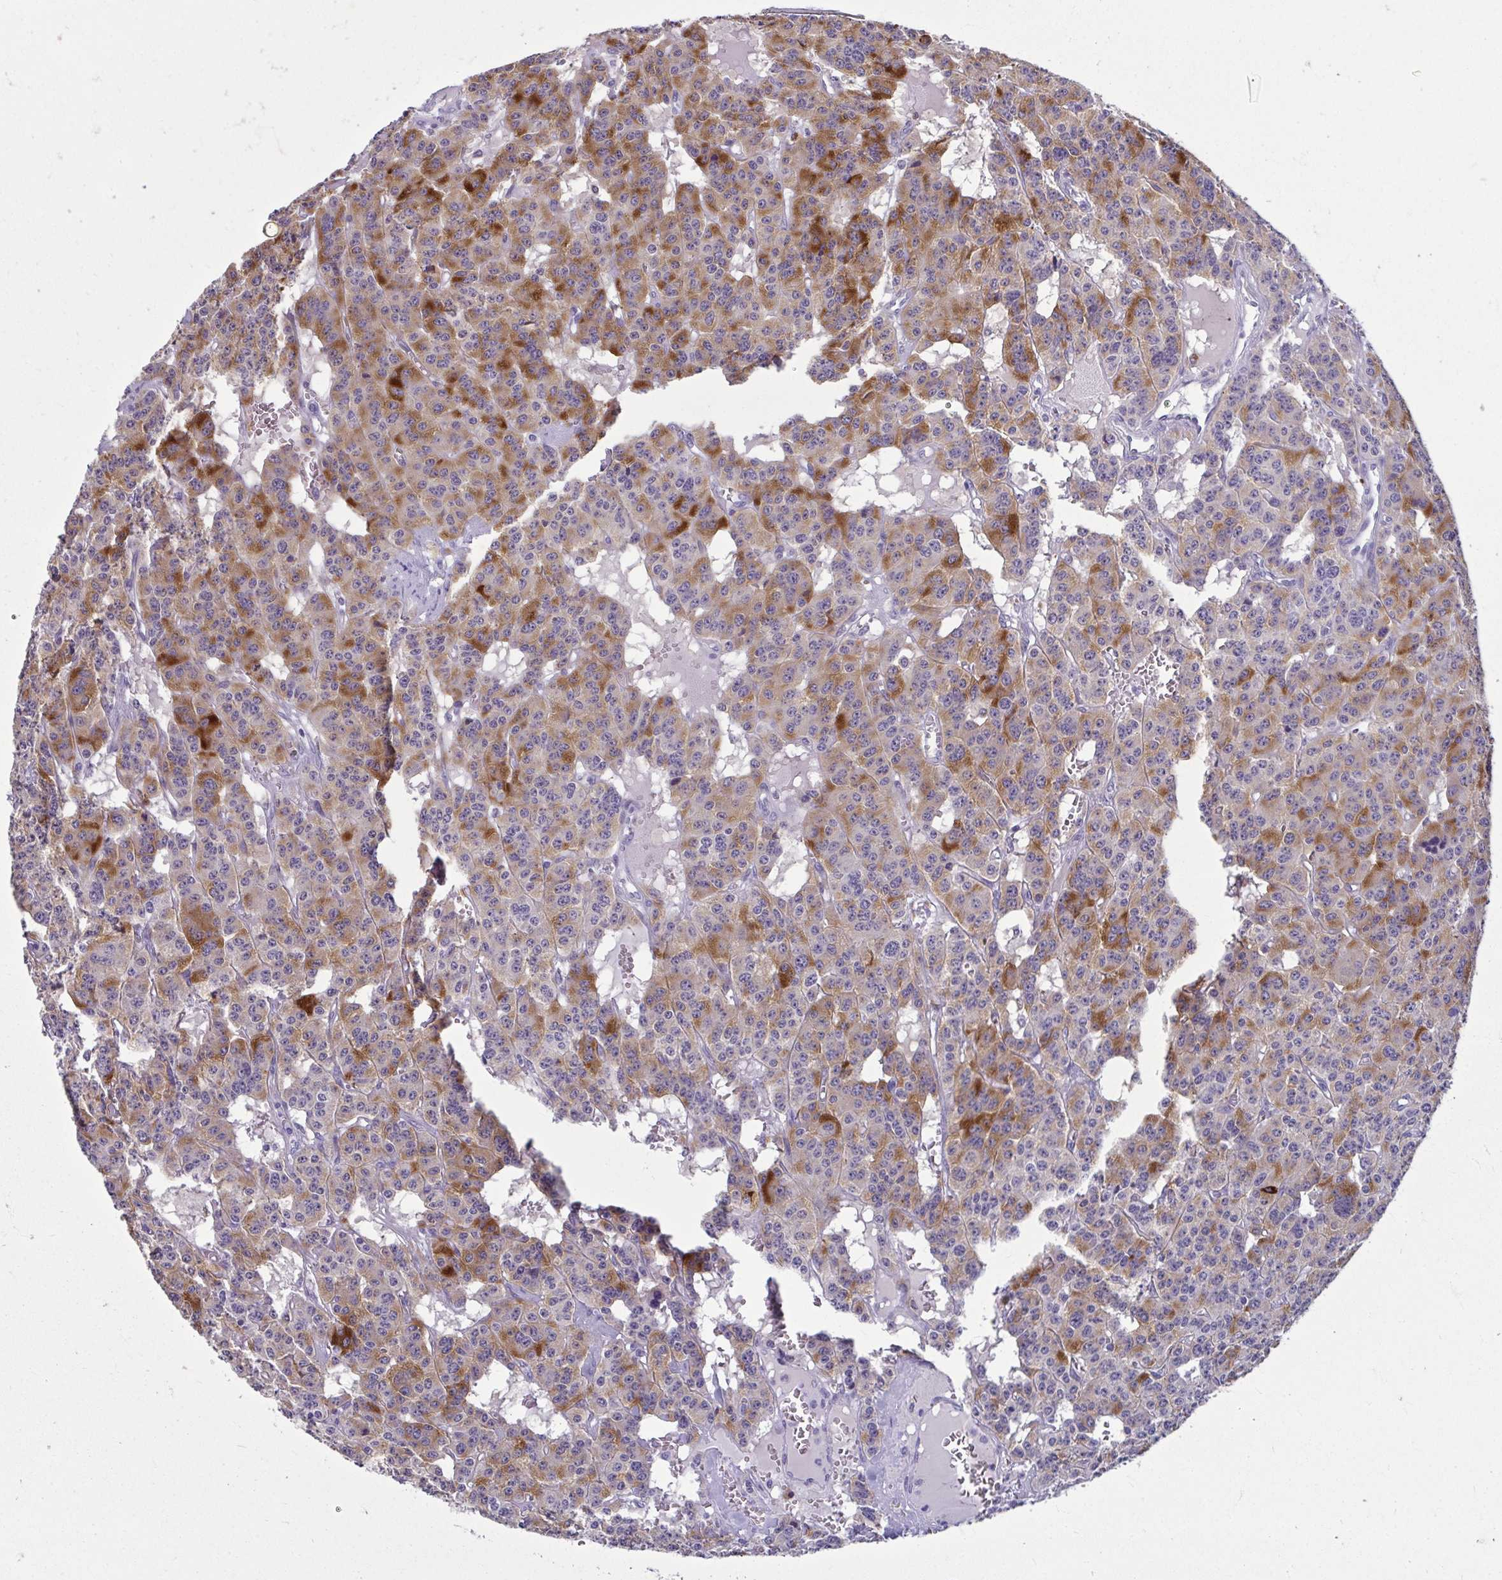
{"staining": {"intensity": "moderate", "quantity": "25%-75%", "location": "cytoplasmic/membranous"}, "tissue": "carcinoid", "cell_type": "Tumor cells", "image_type": "cancer", "snomed": [{"axis": "morphology", "description": "Carcinoid, malignant, NOS"}, {"axis": "topography", "description": "Lung"}], "caption": "Immunohistochemistry micrograph of neoplastic tissue: human carcinoid (malignant) stained using immunohistochemistry demonstrates medium levels of moderate protein expression localized specifically in the cytoplasmic/membranous of tumor cells, appearing as a cytoplasmic/membranous brown color.", "gene": "SERPINI1", "patient": {"sex": "female", "age": 71}}